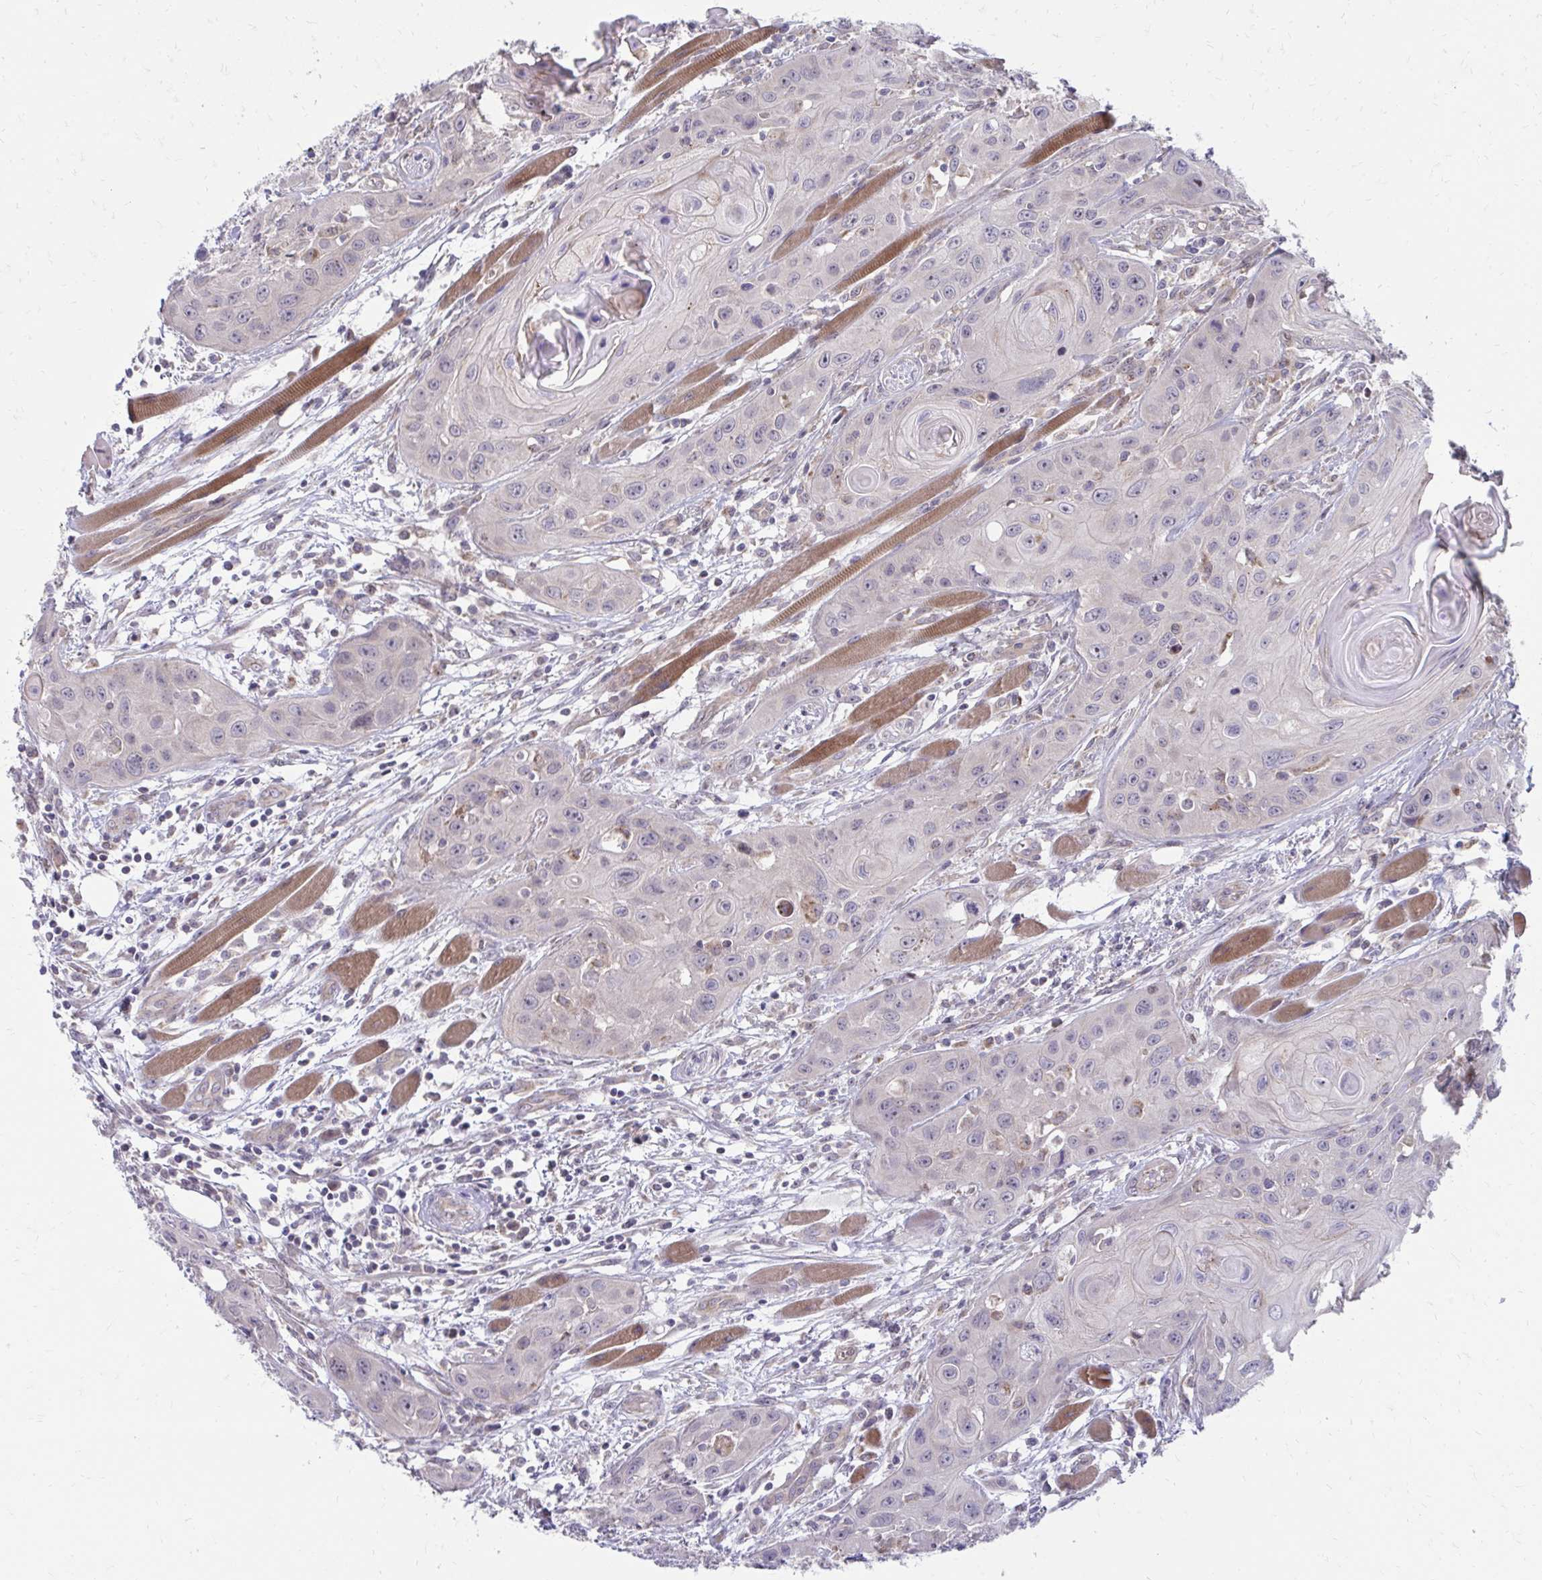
{"staining": {"intensity": "negative", "quantity": "none", "location": "none"}, "tissue": "head and neck cancer", "cell_type": "Tumor cells", "image_type": "cancer", "snomed": [{"axis": "morphology", "description": "Squamous cell carcinoma, NOS"}, {"axis": "topography", "description": "Oral tissue"}, {"axis": "topography", "description": "Head-Neck"}], "caption": "IHC histopathology image of human squamous cell carcinoma (head and neck) stained for a protein (brown), which exhibits no positivity in tumor cells. (Stains: DAB immunohistochemistry with hematoxylin counter stain, Microscopy: brightfield microscopy at high magnification).", "gene": "ITPR2", "patient": {"sex": "male", "age": 58}}